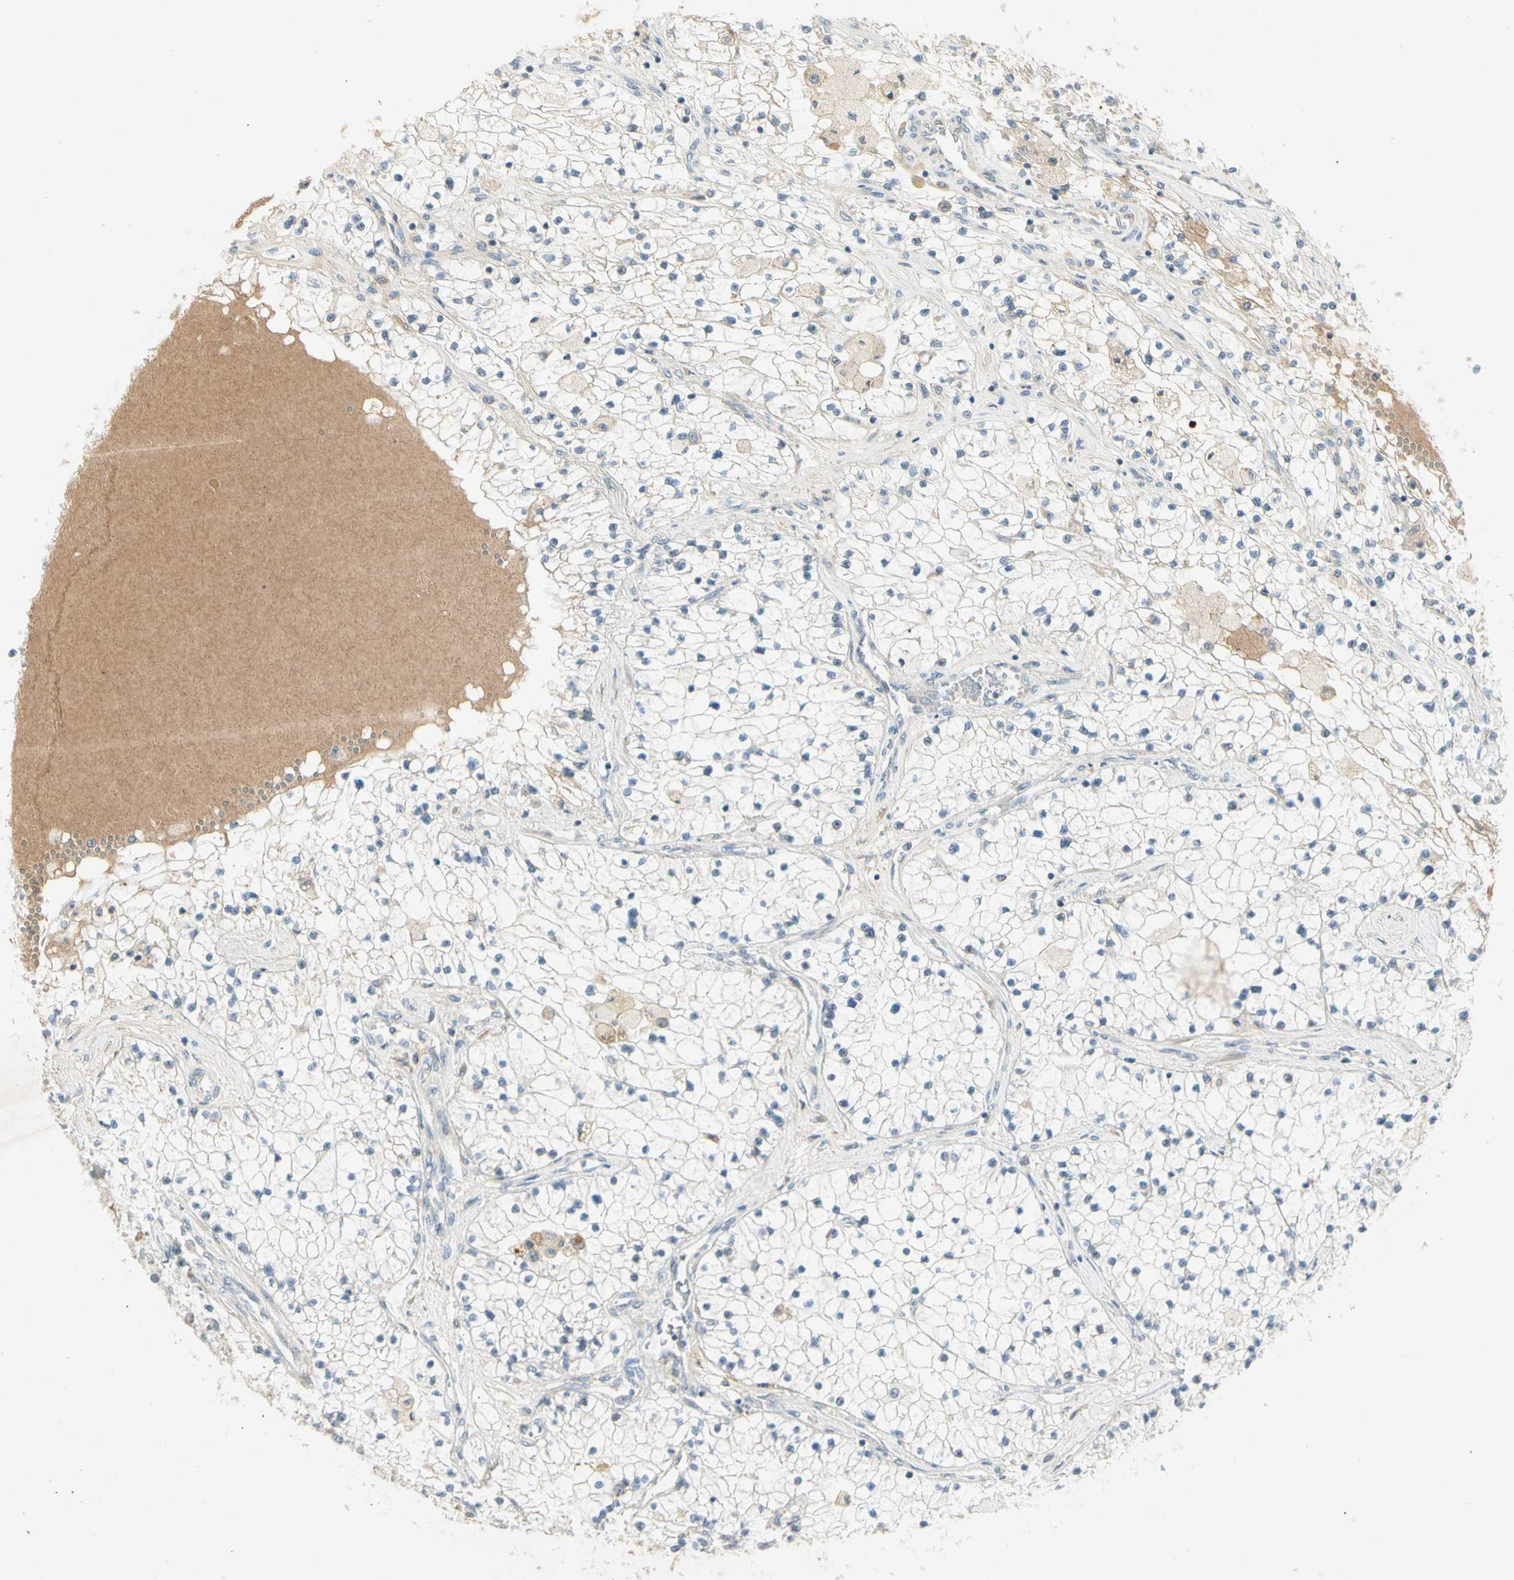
{"staining": {"intensity": "negative", "quantity": "none", "location": "none"}, "tissue": "renal cancer", "cell_type": "Tumor cells", "image_type": "cancer", "snomed": [{"axis": "morphology", "description": "Adenocarcinoma, NOS"}, {"axis": "topography", "description": "Kidney"}], "caption": "Adenocarcinoma (renal) stained for a protein using immunohistochemistry demonstrates no staining tumor cells.", "gene": "PITX1", "patient": {"sex": "male", "age": 68}}